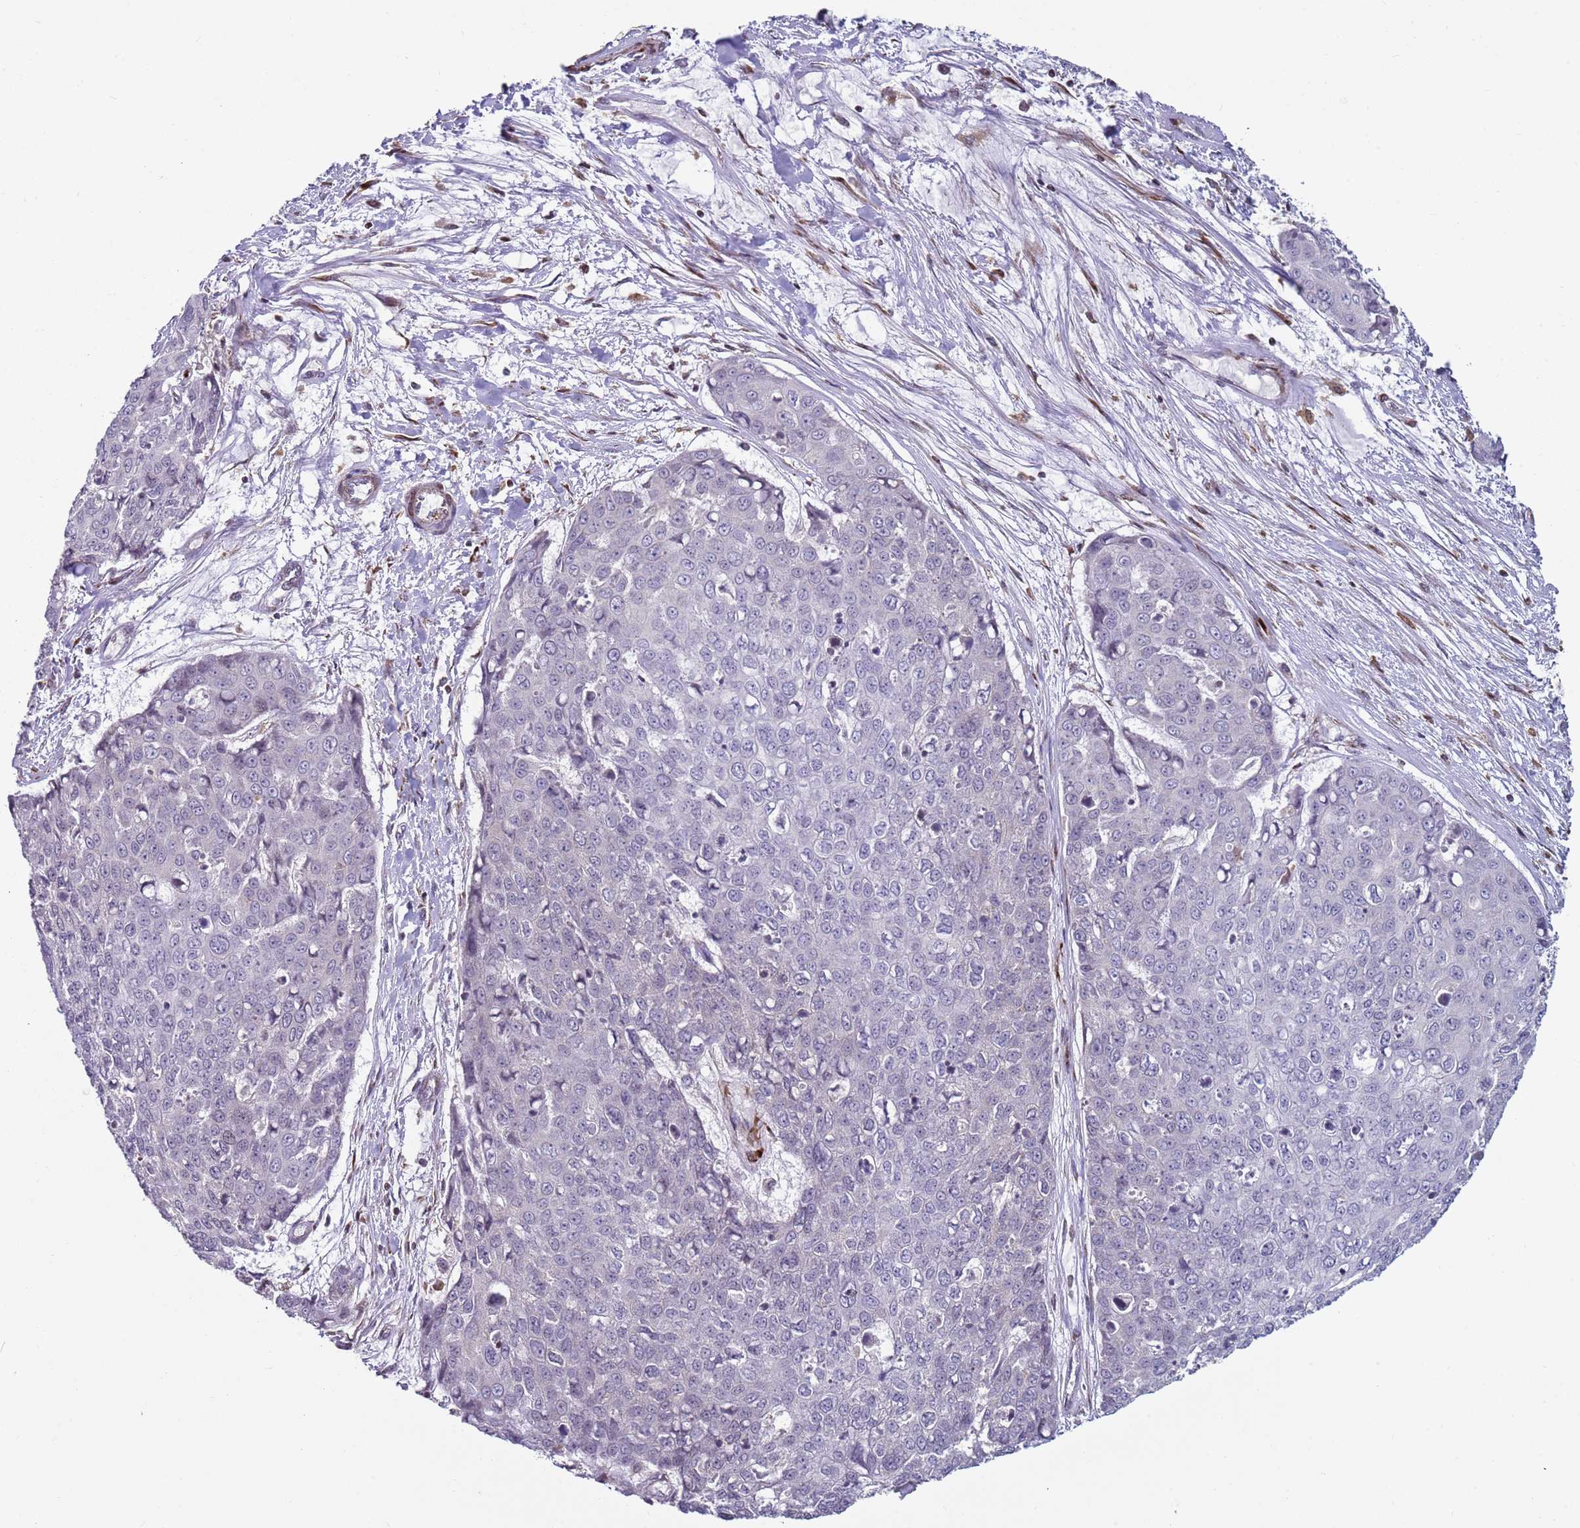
{"staining": {"intensity": "negative", "quantity": "none", "location": "none"}, "tissue": "skin cancer", "cell_type": "Tumor cells", "image_type": "cancer", "snomed": [{"axis": "morphology", "description": "Squamous cell carcinoma, NOS"}, {"axis": "topography", "description": "Skin"}], "caption": "The immunohistochemistry photomicrograph has no significant staining in tumor cells of skin cancer tissue. (Brightfield microscopy of DAB immunohistochemistry at high magnification).", "gene": "SNAPC4", "patient": {"sex": "female", "age": 44}}